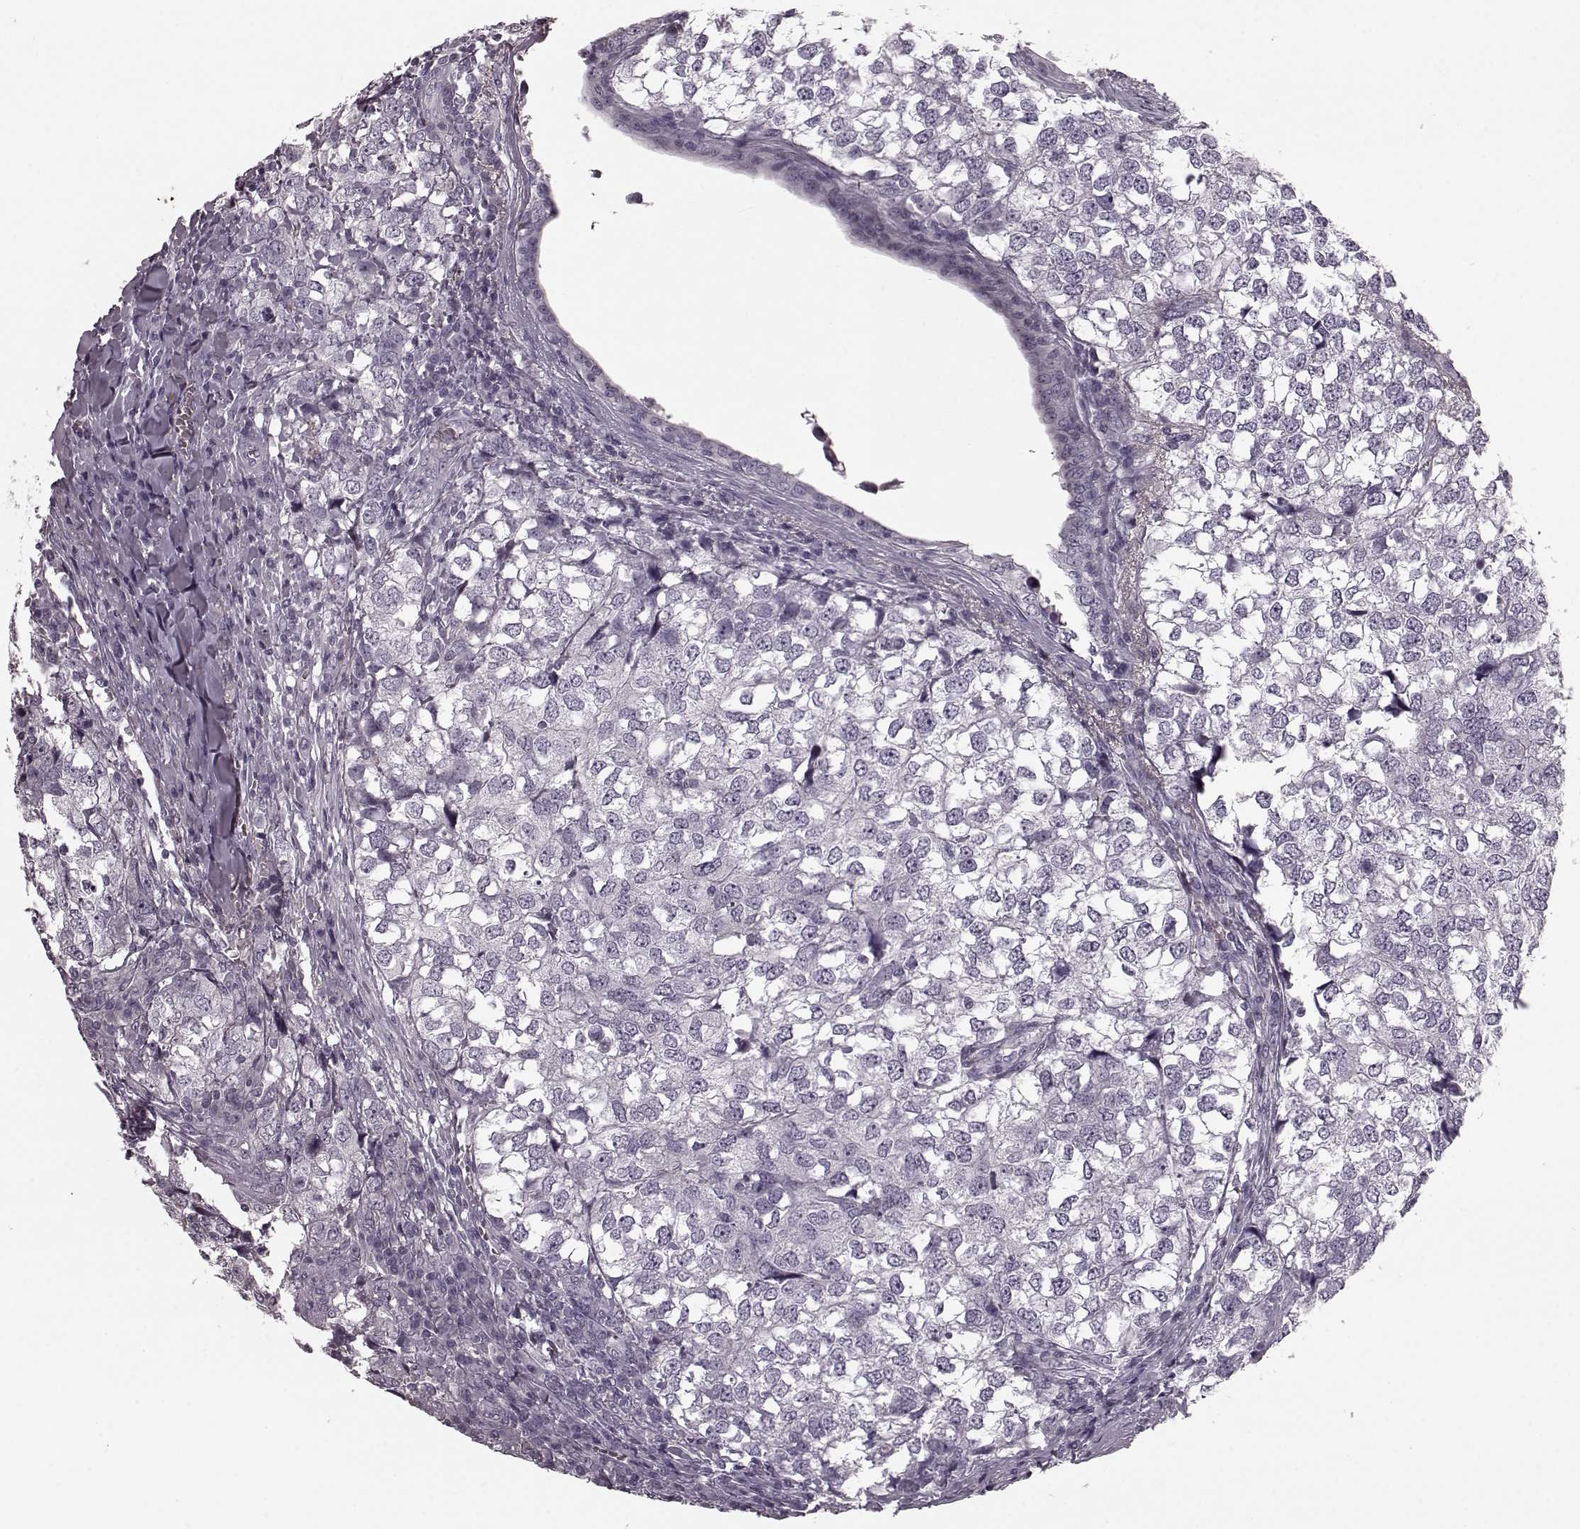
{"staining": {"intensity": "negative", "quantity": "none", "location": "none"}, "tissue": "breast cancer", "cell_type": "Tumor cells", "image_type": "cancer", "snomed": [{"axis": "morphology", "description": "Duct carcinoma"}, {"axis": "topography", "description": "Breast"}], "caption": "Tumor cells show no significant protein staining in breast cancer.", "gene": "CST7", "patient": {"sex": "female", "age": 30}}